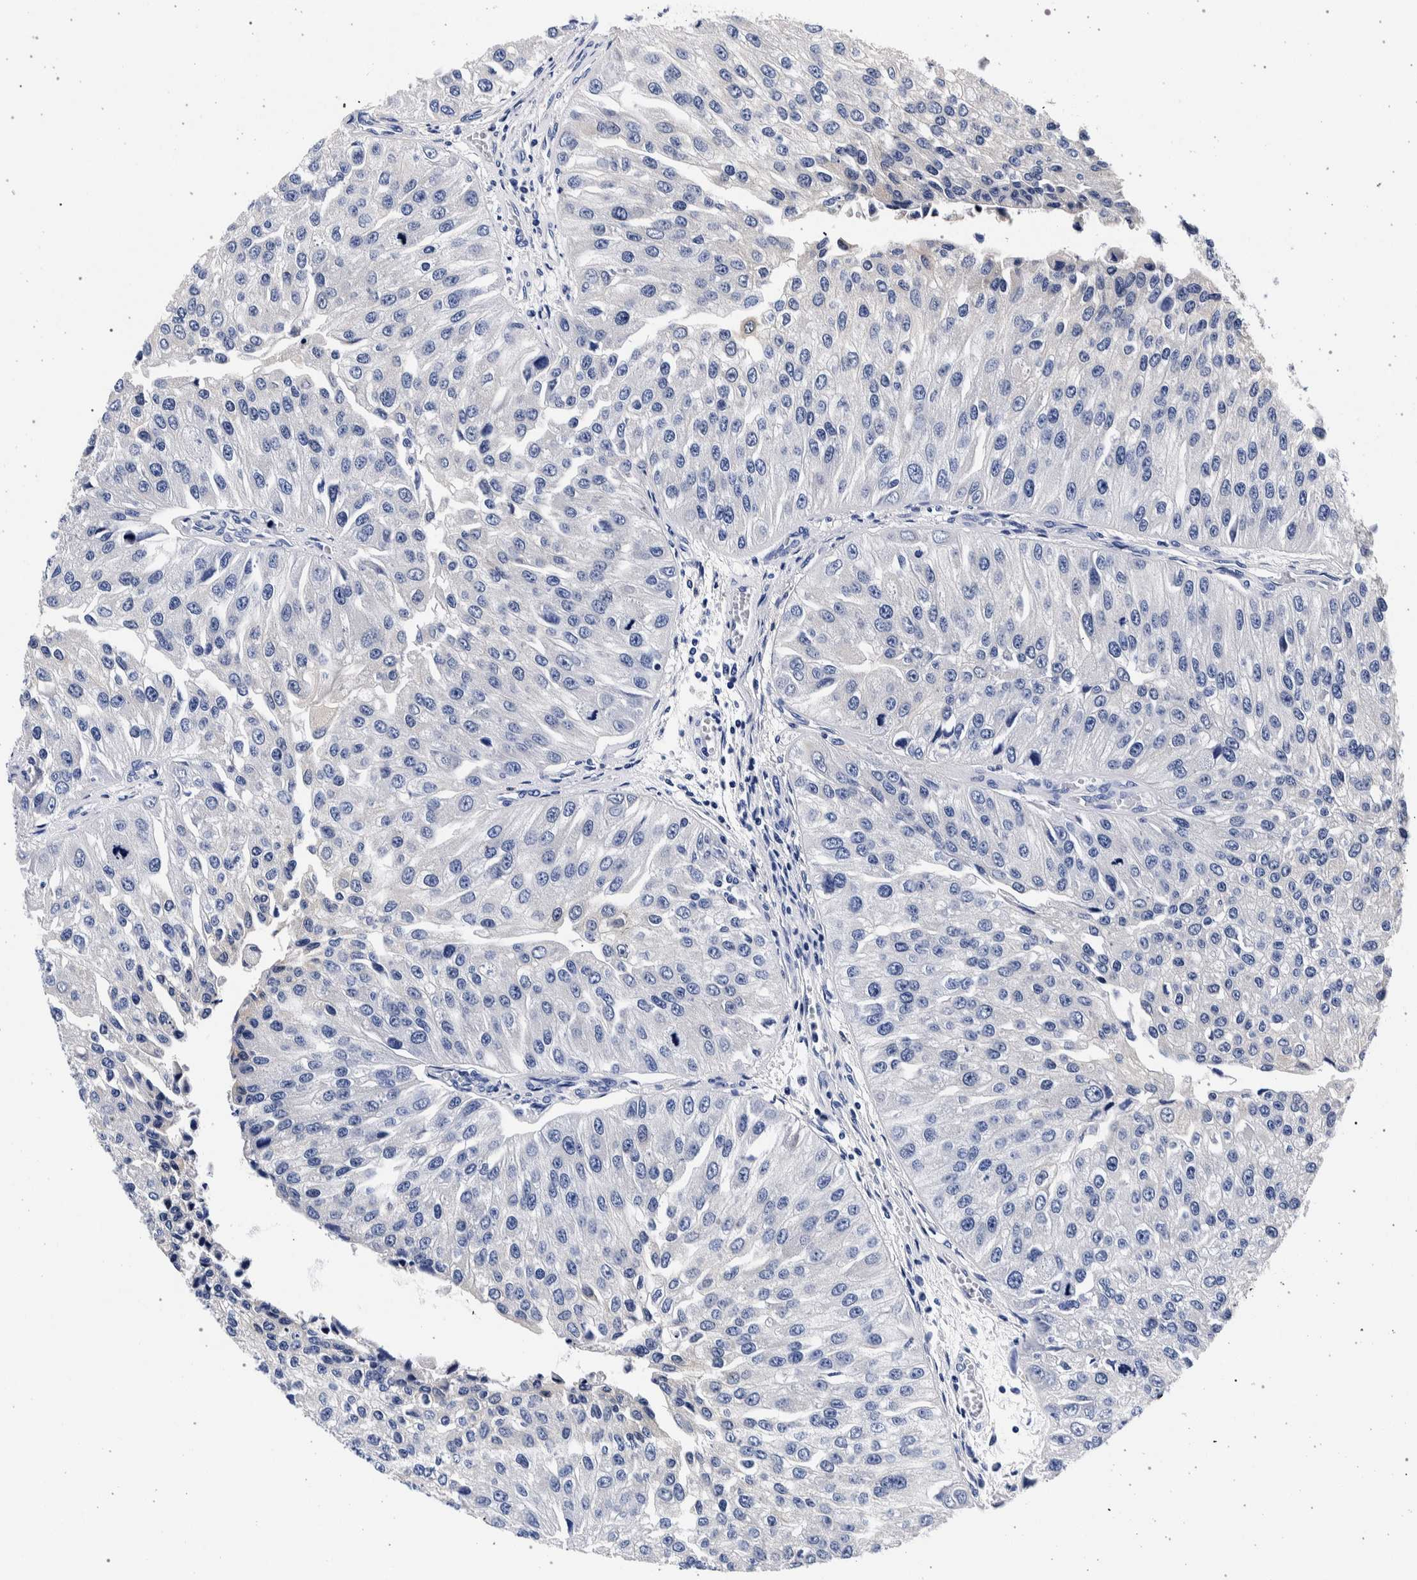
{"staining": {"intensity": "negative", "quantity": "none", "location": "none"}, "tissue": "urothelial cancer", "cell_type": "Tumor cells", "image_type": "cancer", "snomed": [{"axis": "morphology", "description": "Urothelial carcinoma, High grade"}, {"axis": "topography", "description": "Kidney"}, {"axis": "topography", "description": "Urinary bladder"}], "caption": "Human urothelial carcinoma (high-grade) stained for a protein using immunohistochemistry (IHC) demonstrates no expression in tumor cells.", "gene": "NIBAN2", "patient": {"sex": "male", "age": 77}}